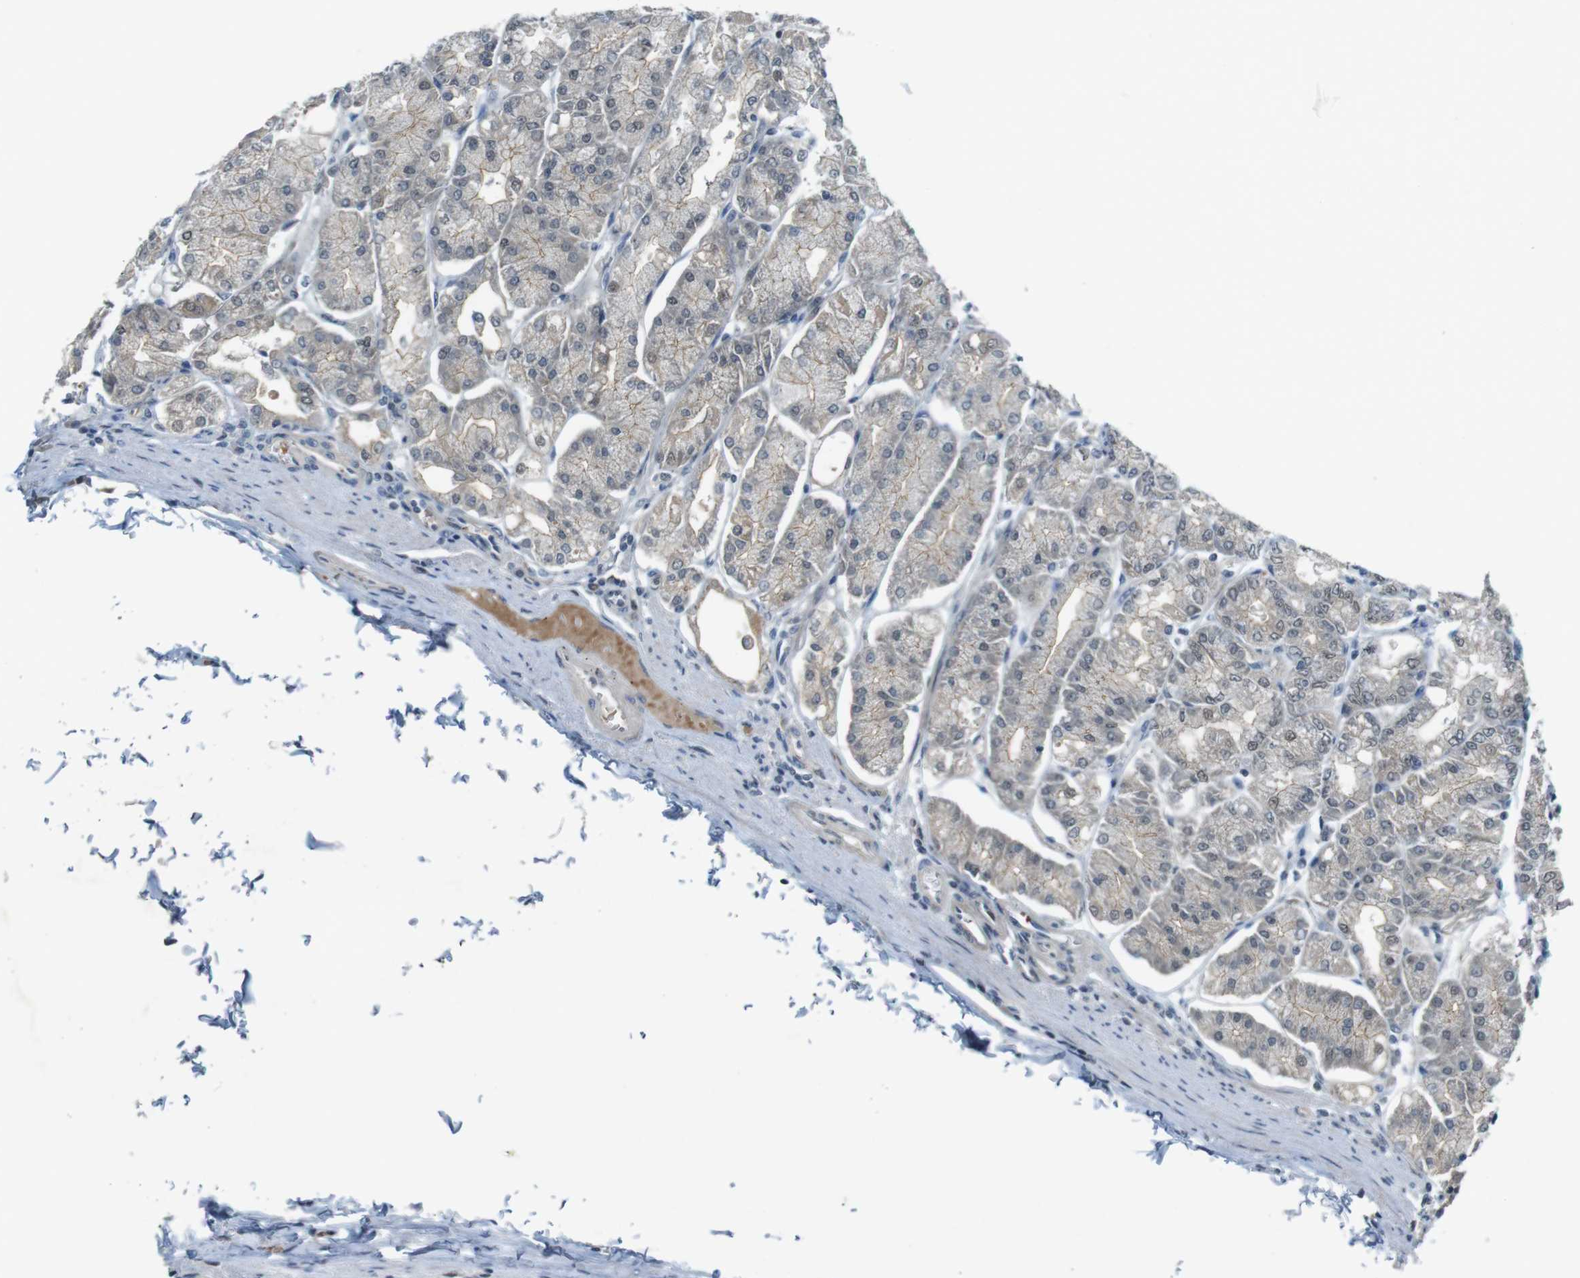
{"staining": {"intensity": "moderate", "quantity": "25%-75%", "location": "cytoplasmic/membranous,nuclear"}, "tissue": "stomach", "cell_type": "Glandular cells", "image_type": "normal", "snomed": [{"axis": "morphology", "description": "Normal tissue, NOS"}, {"axis": "topography", "description": "Stomach, lower"}], "caption": "Immunohistochemical staining of normal stomach demonstrates moderate cytoplasmic/membranous,nuclear protein expression in approximately 25%-75% of glandular cells. (Brightfield microscopy of DAB IHC at high magnification).", "gene": "MAPKAPK5", "patient": {"sex": "male", "age": 71}}